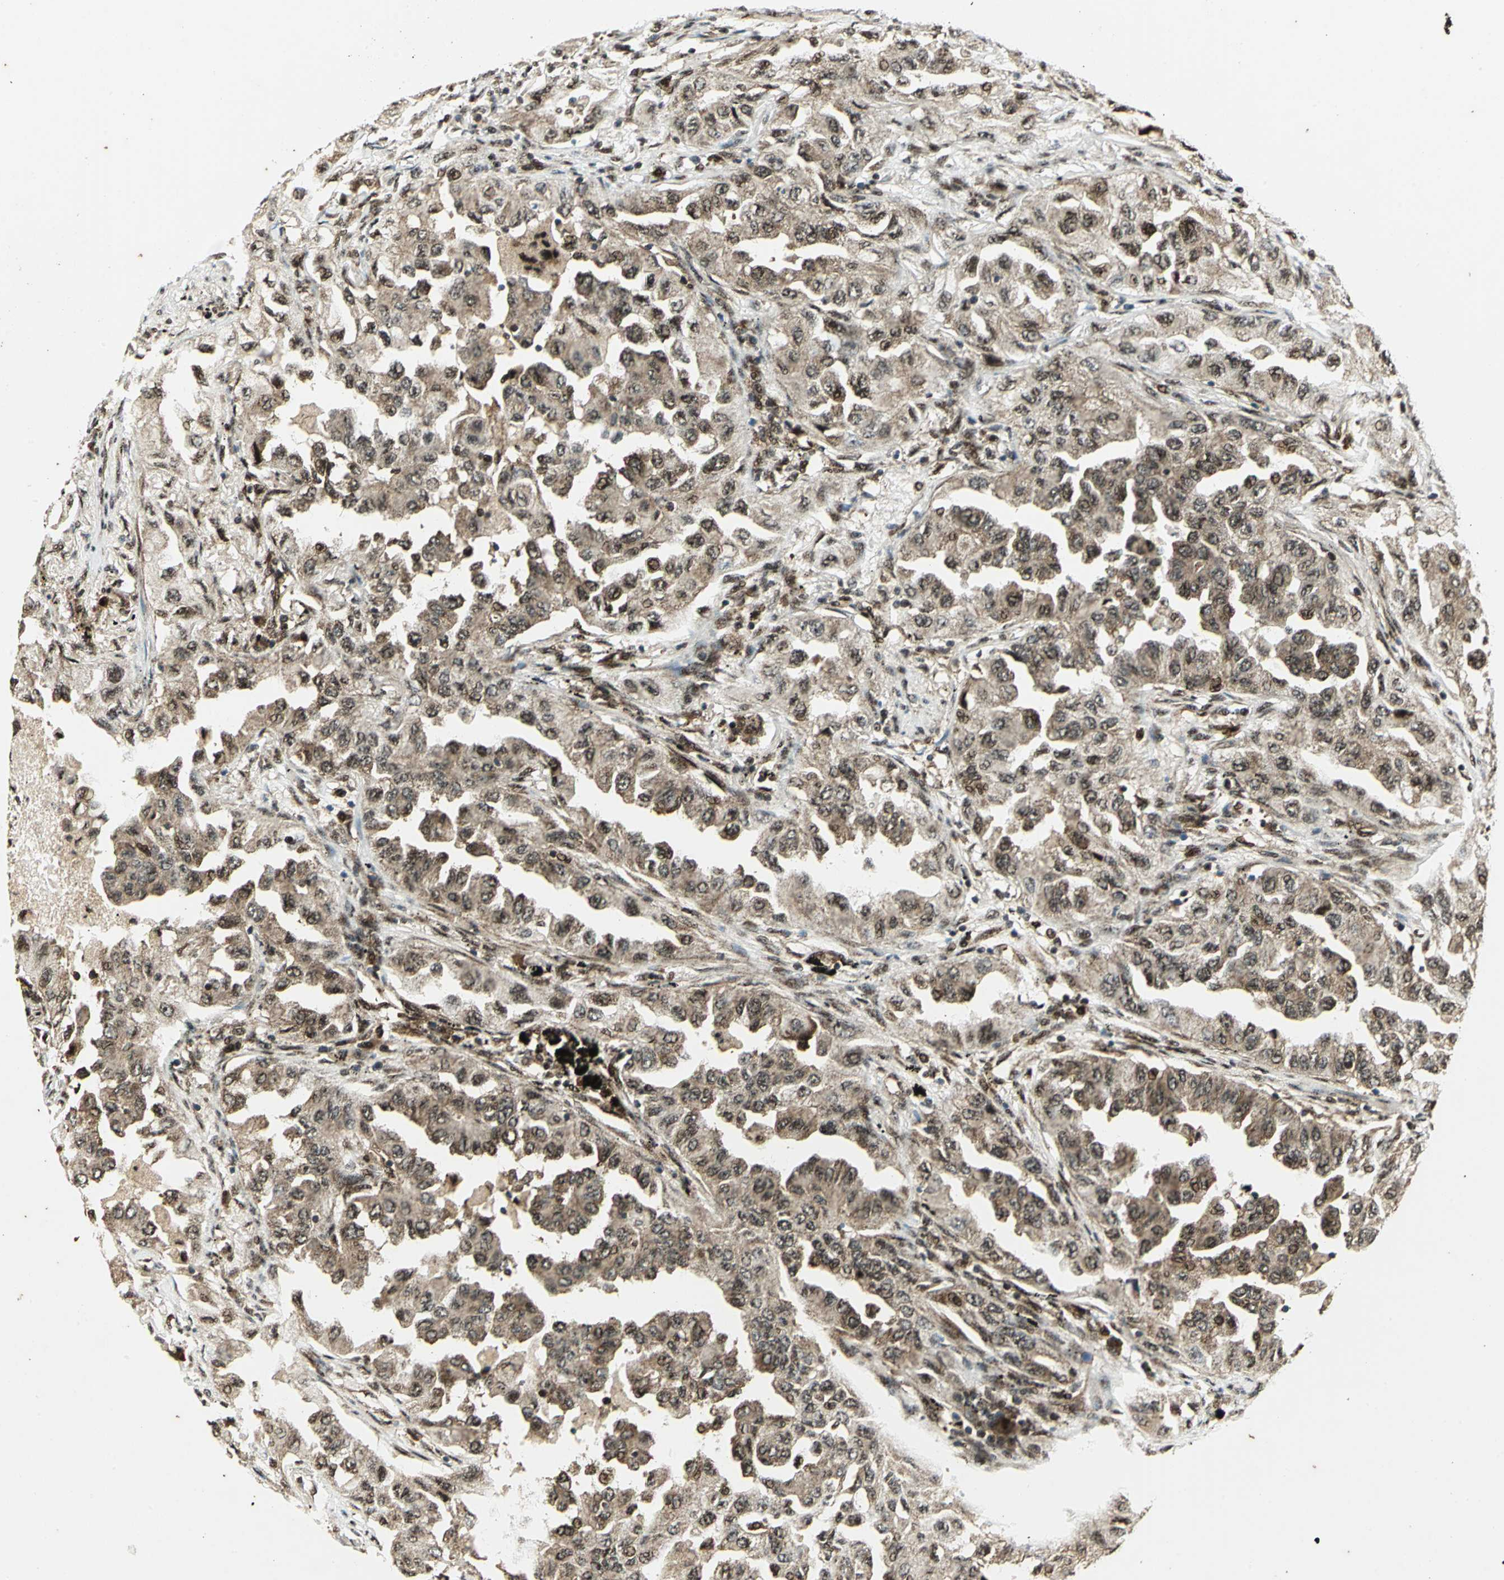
{"staining": {"intensity": "moderate", "quantity": ">75%", "location": "cytoplasmic/membranous,nuclear"}, "tissue": "lung cancer", "cell_type": "Tumor cells", "image_type": "cancer", "snomed": [{"axis": "morphology", "description": "Adenocarcinoma, NOS"}, {"axis": "topography", "description": "Lung"}], "caption": "Protein analysis of lung cancer tissue shows moderate cytoplasmic/membranous and nuclear expression in approximately >75% of tumor cells.", "gene": "COPS5", "patient": {"sex": "female", "age": 65}}